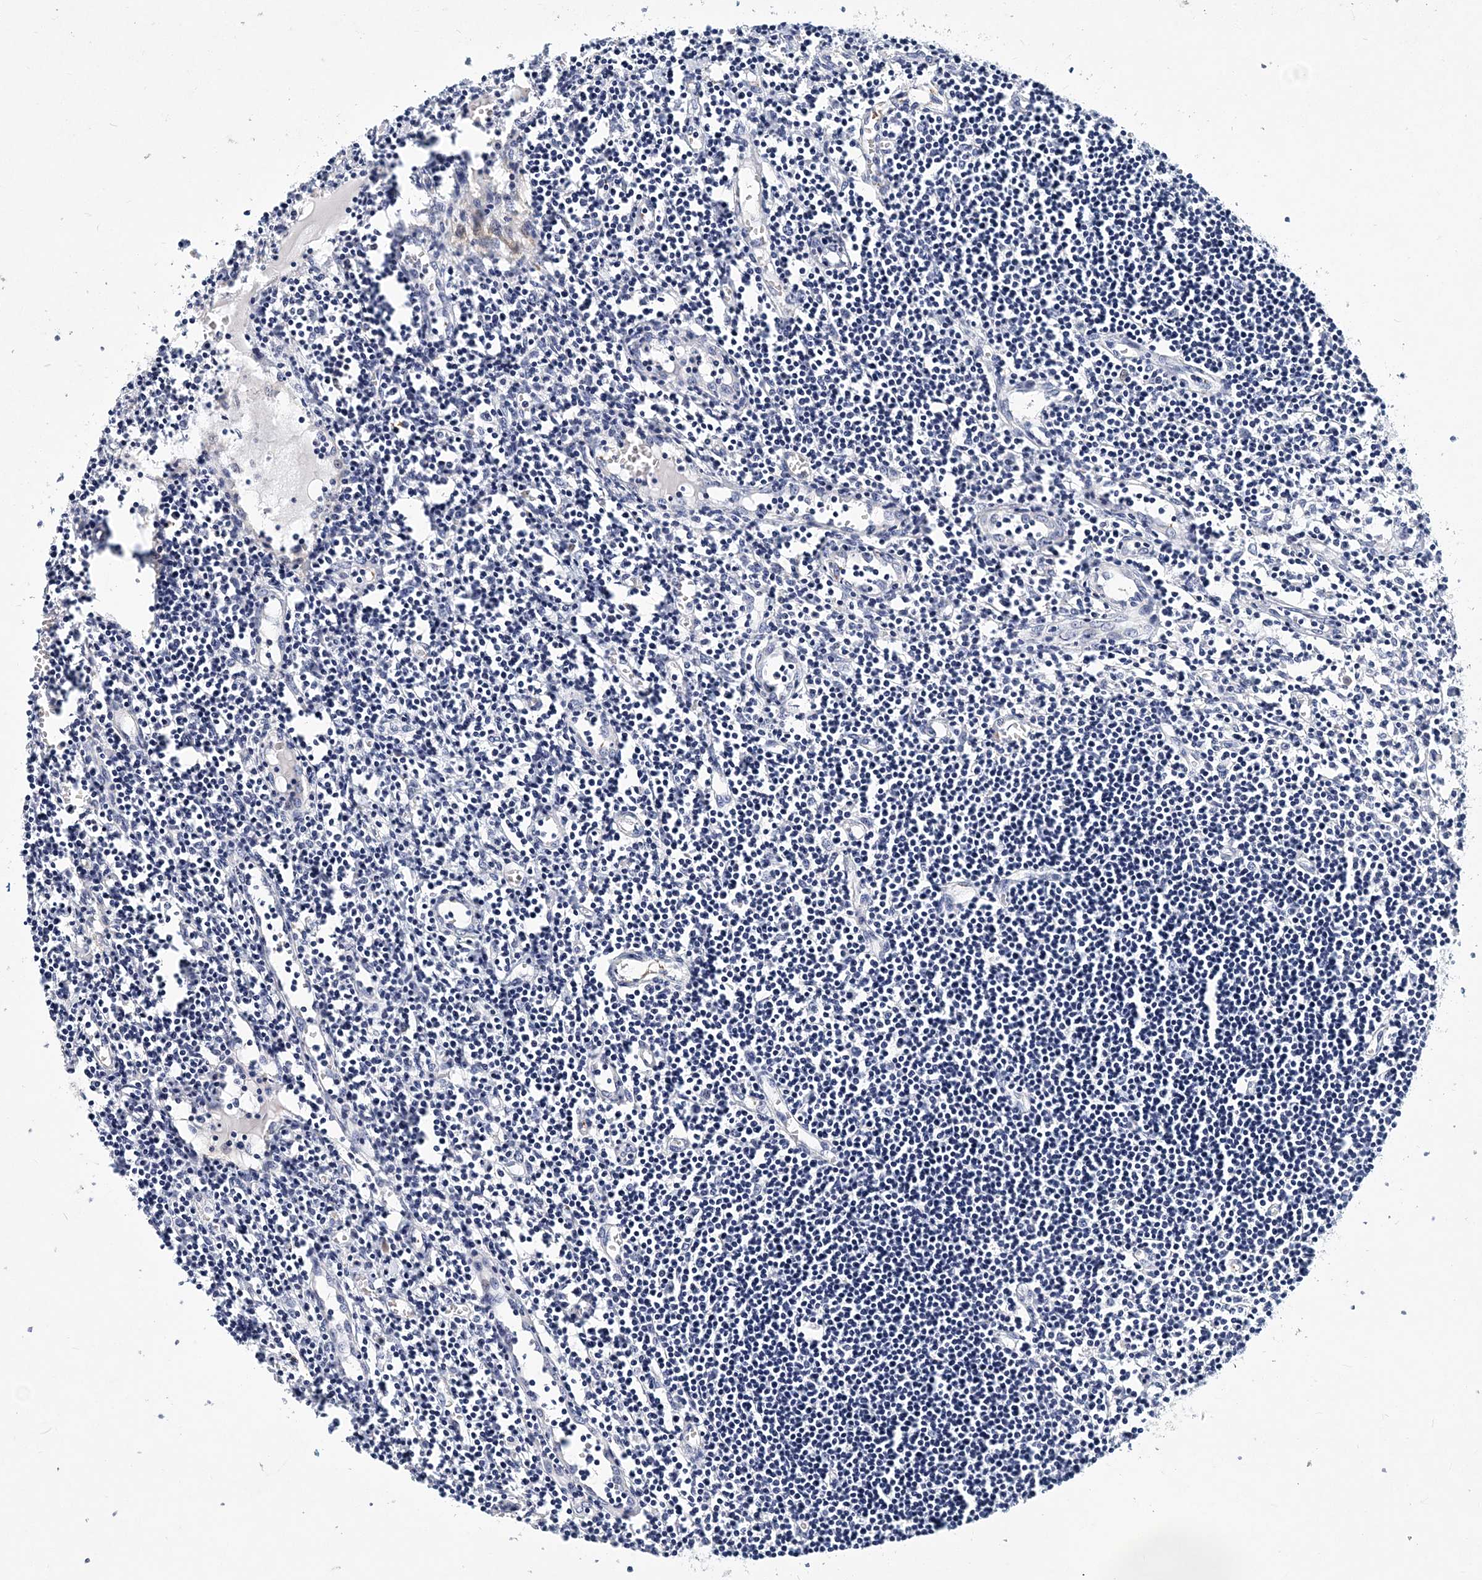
{"staining": {"intensity": "negative", "quantity": "none", "location": "none"}, "tissue": "lymph node", "cell_type": "Germinal center cells", "image_type": "normal", "snomed": [{"axis": "morphology", "description": "Normal tissue, NOS"}, {"axis": "morphology", "description": "Malignant melanoma, Metastatic site"}, {"axis": "topography", "description": "Lymph node"}], "caption": "Immunohistochemistry of unremarkable human lymph node displays no staining in germinal center cells. (Stains: DAB IHC with hematoxylin counter stain, Microscopy: brightfield microscopy at high magnification).", "gene": "ITGA2B", "patient": {"sex": "male", "age": 41}}